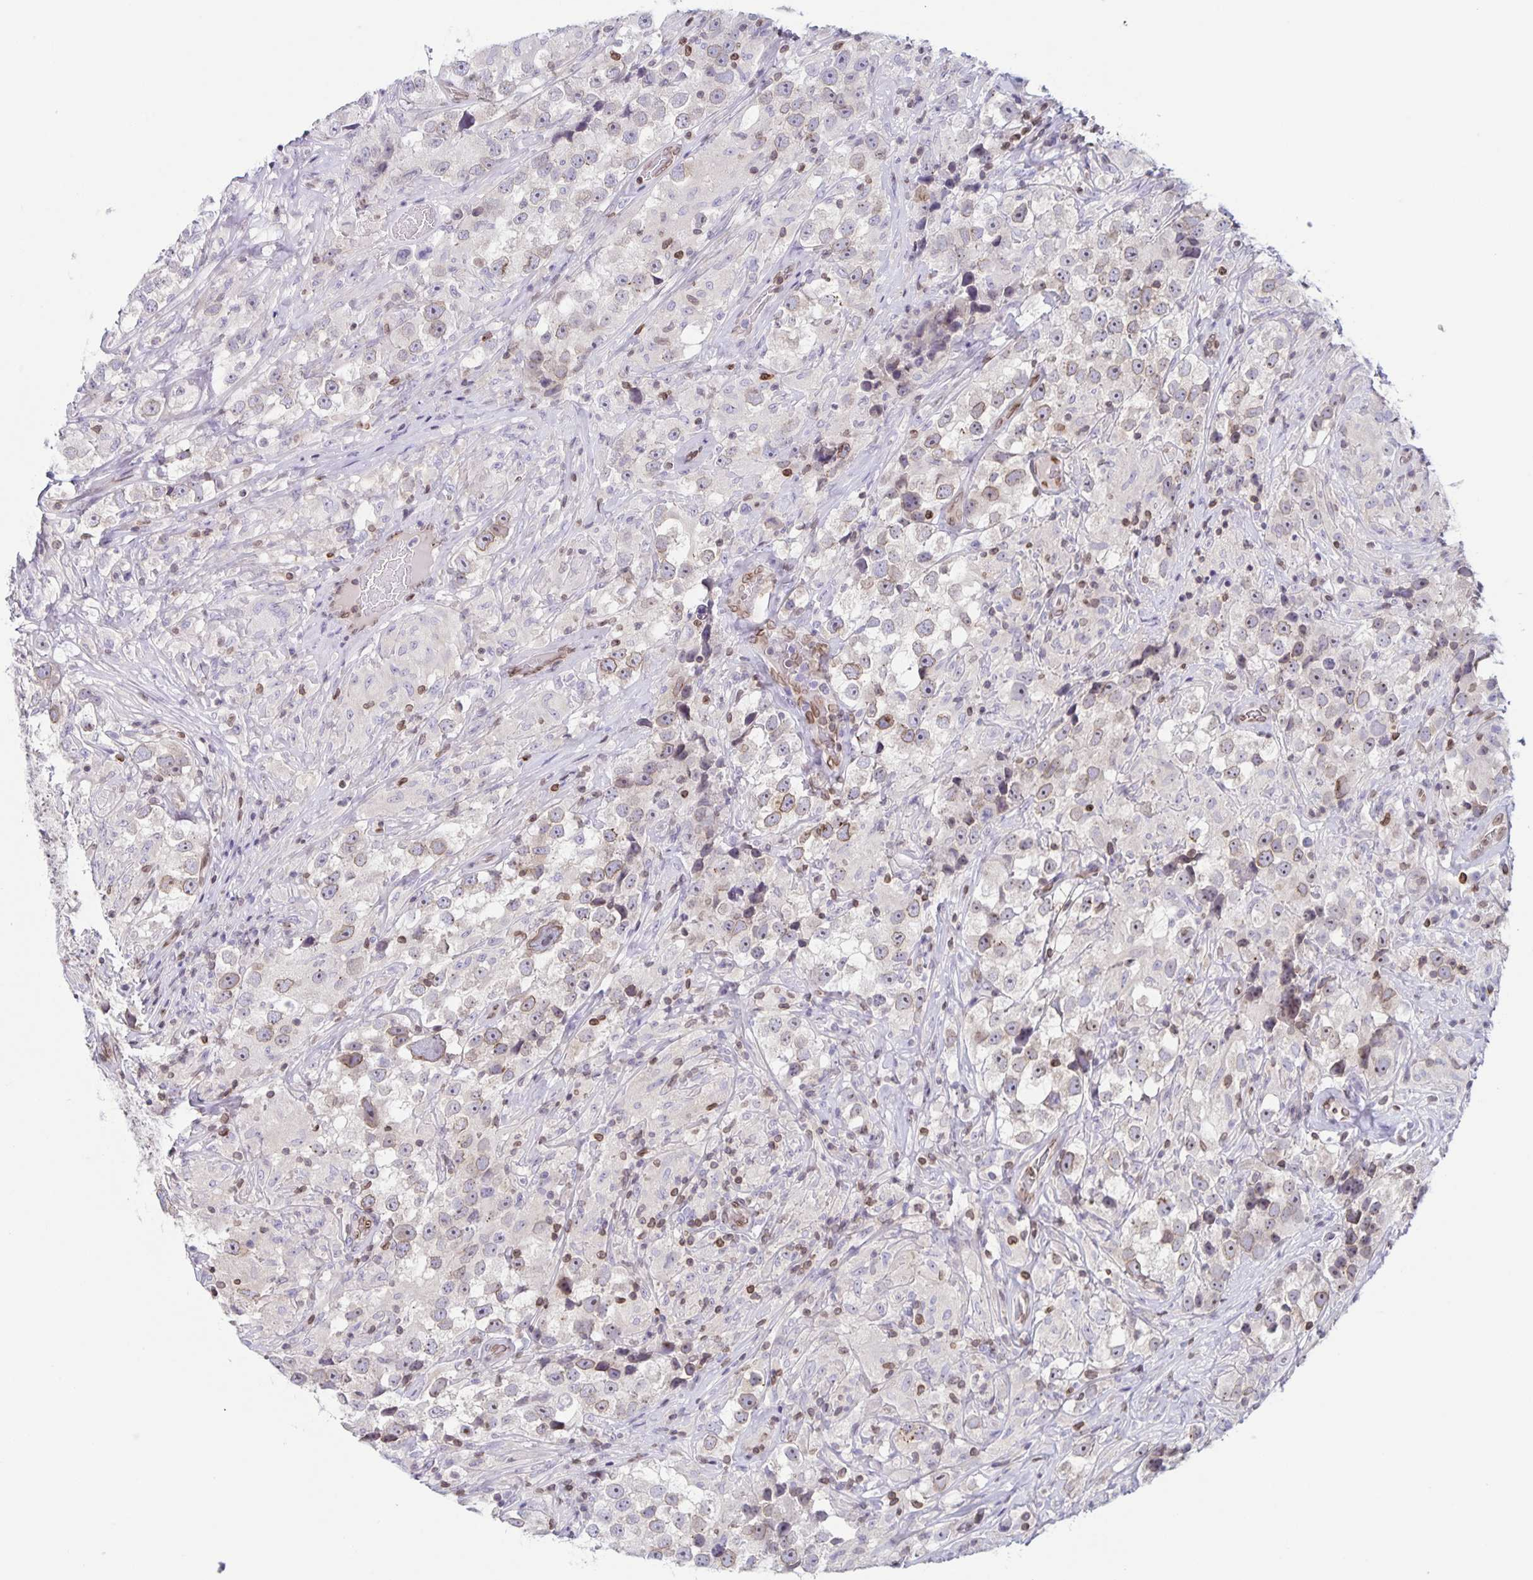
{"staining": {"intensity": "weak", "quantity": "<25%", "location": "cytoplasmic/membranous,nuclear"}, "tissue": "testis cancer", "cell_type": "Tumor cells", "image_type": "cancer", "snomed": [{"axis": "morphology", "description": "Seminoma, NOS"}, {"axis": "topography", "description": "Testis"}], "caption": "Seminoma (testis) stained for a protein using IHC shows no positivity tumor cells.", "gene": "SYNE2", "patient": {"sex": "male", "age": 46}}